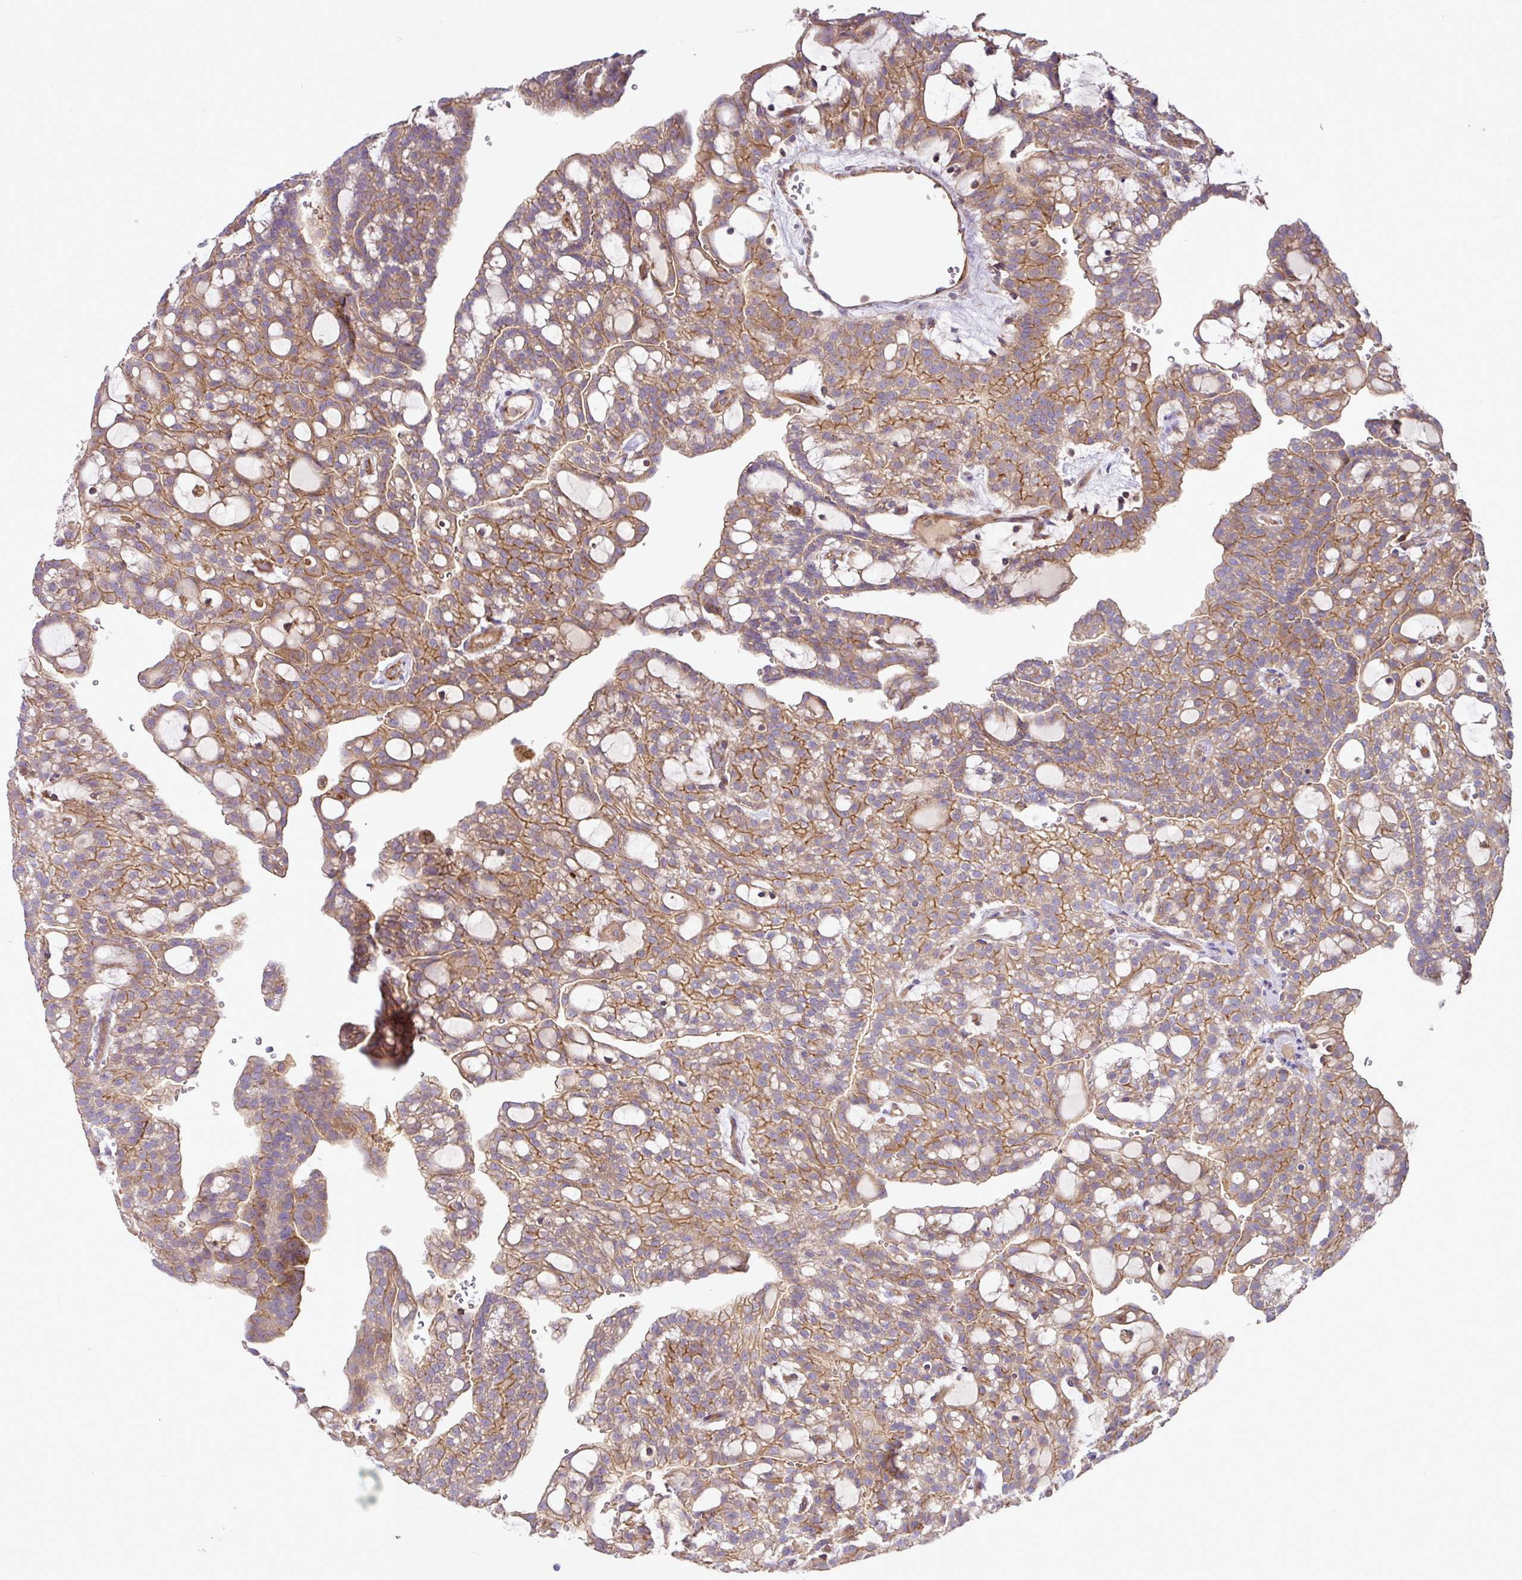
{"staining": {"intensity": "moderate", "quantity": "25%-75%", "location": "cytoplasmic/membranous"}, "tissue": "renal cancer", "cell_type": "Tumor cells", "image_type": "cancer", "snomed": [{"axis": "morphology", "description": "Adenocarcinoma, NOS"}, {"axis": "topography", "description": "Kidney"}], "caption": "Tumor cells reveal moderate cytoplasmic/membranous staining in about 25%-75% of cells in renal adenocarcinoma.", "gene": "RIC1", "patient": {"sex": "male", "age": 63}}